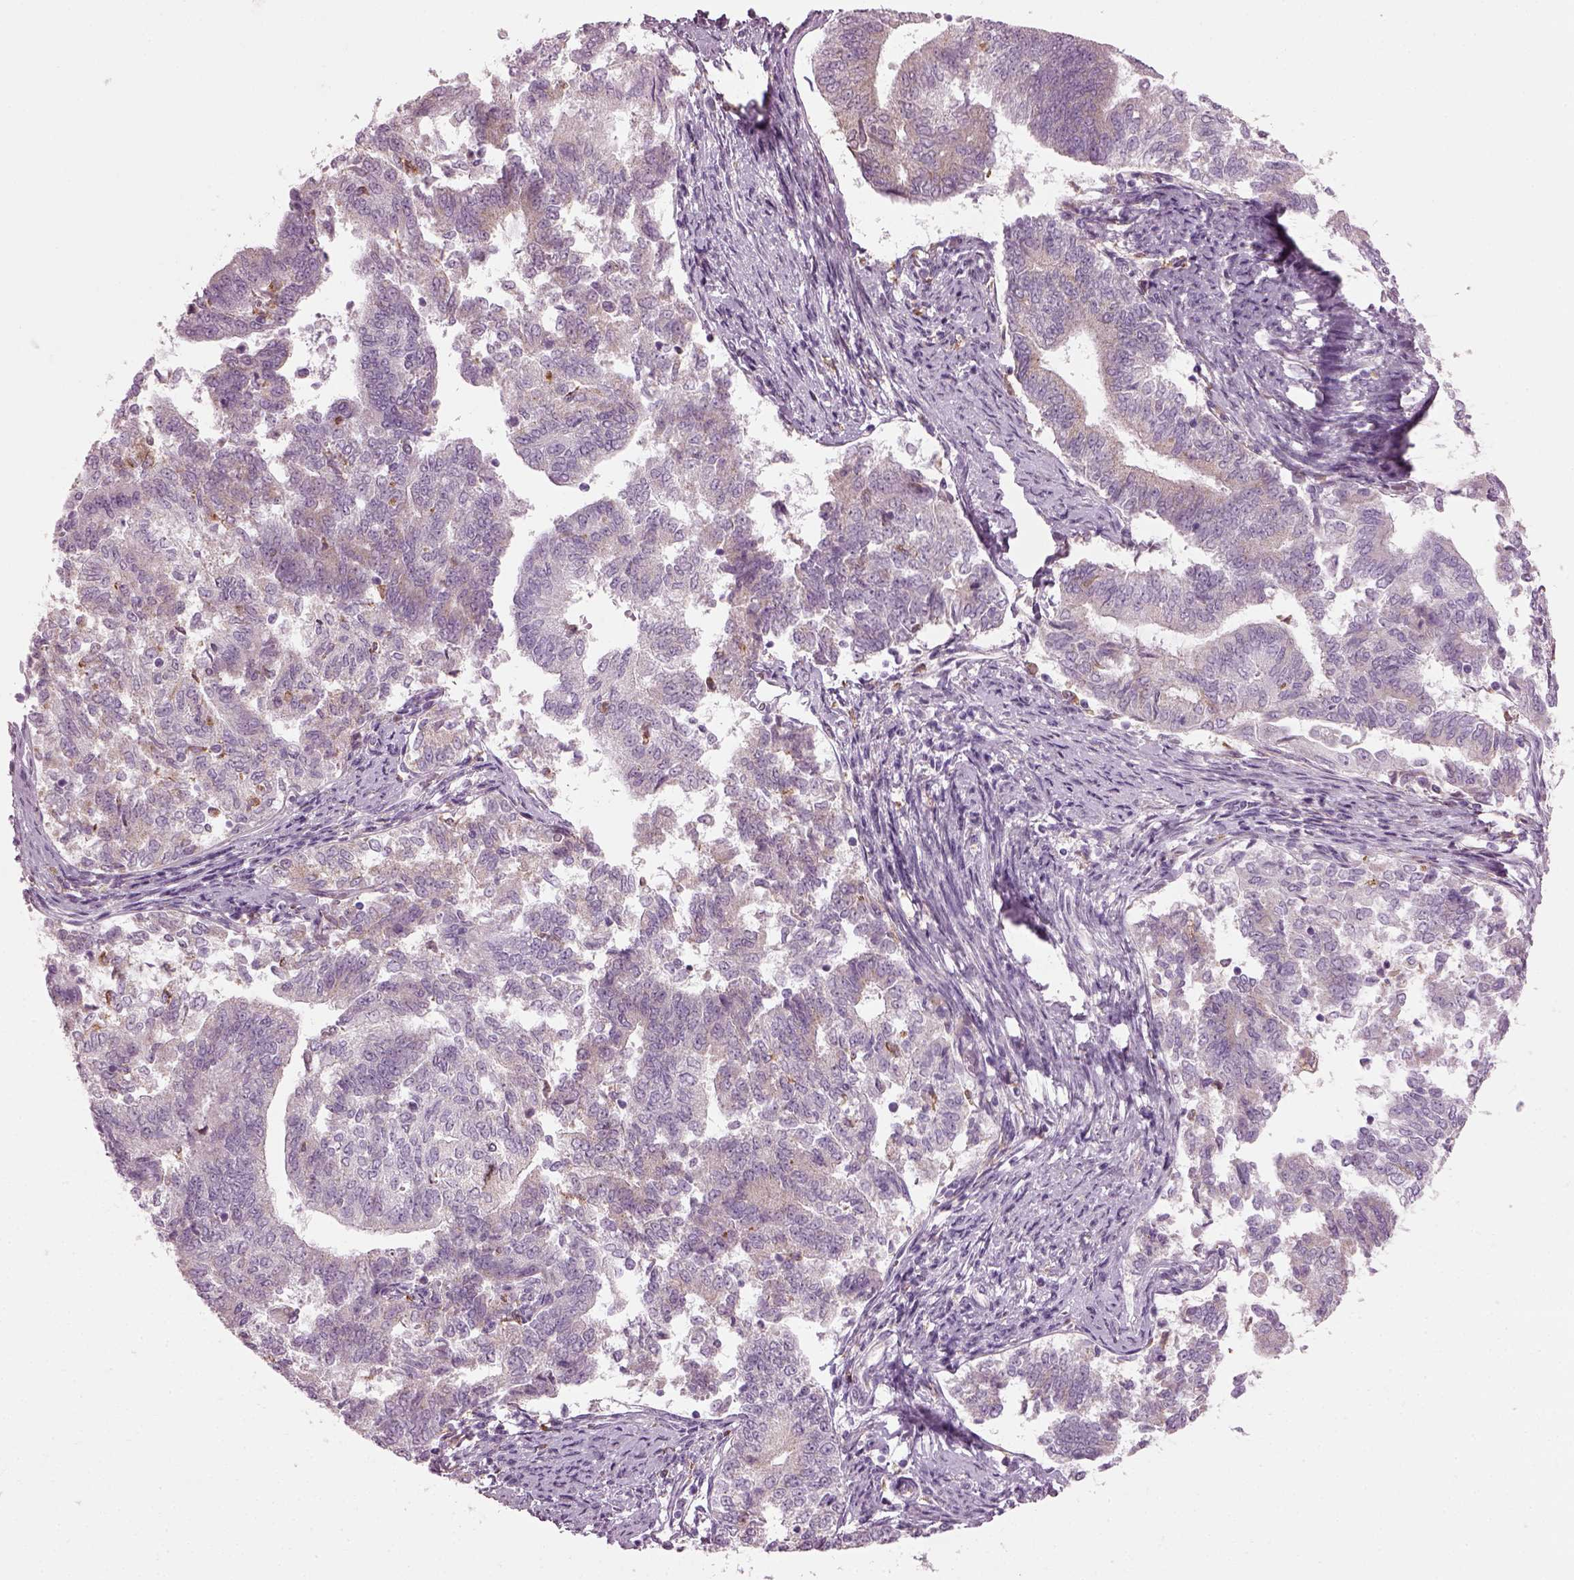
{"staining": {"intensity": "weak", "quantity": "<25%", "location": "cytoplasmic/membranous"}, "tissue": "endometrial cancer", "cell_type": "Tumor cells", "image_type": "cancer", "snomed": [{"axis": "morphology", "description": "Adenocarcinoma, NOS"}, {"axis": "topography", "description": "Endometrium"}], "caption": "Immunohistochemistry (IHC) histopathology image of endometrial adenocarcinoma stained for a protein (brown), which shows no staining in tumor cells.", "gene": "TMEM231", "patient": {"sex": "female", "age": 65}}